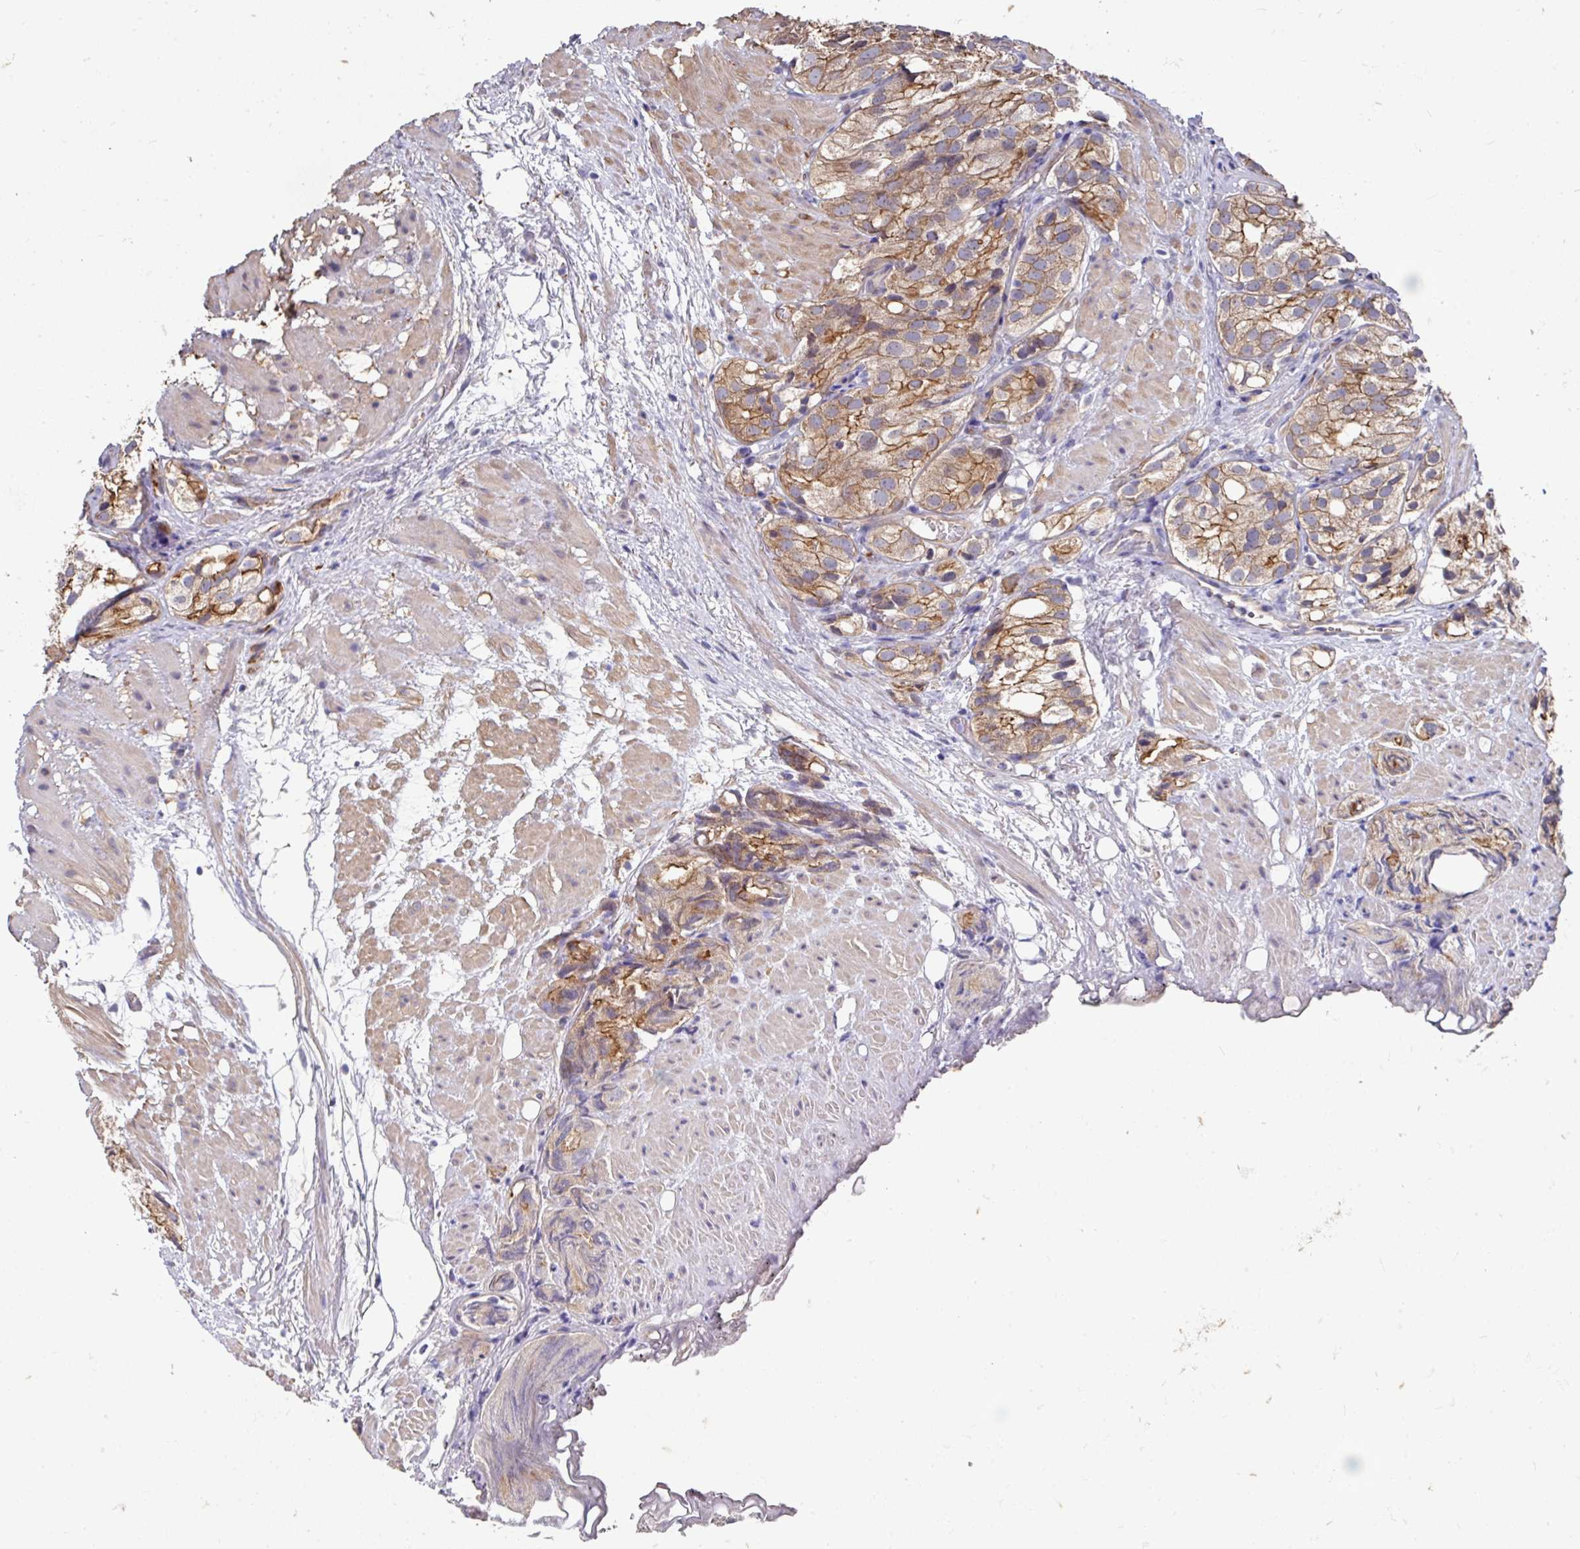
{"staining": {"intensity": "moderate", "quantity": ">75%", "location": "cytoplasmic/membranous"}, "tissue": "prostate cancer", "cell_type": "Tumor cells", "image_type": "cancer", "snomed": [{"axis": "morphology", "description": "Adenocarcinoma, High grade"}, {"axis": "topography", "description": "Prostate"}], "caption": "DAB (3,3'-diaminobenzidine) immunohistochemical staining of prostate high-grade adenocarcinoma reveals moderate cytoplasmic/membranous protein expression in about >75% of tumor cells.", "gene": "PRR5", "patient": {"sex": "male", "age": 82}}